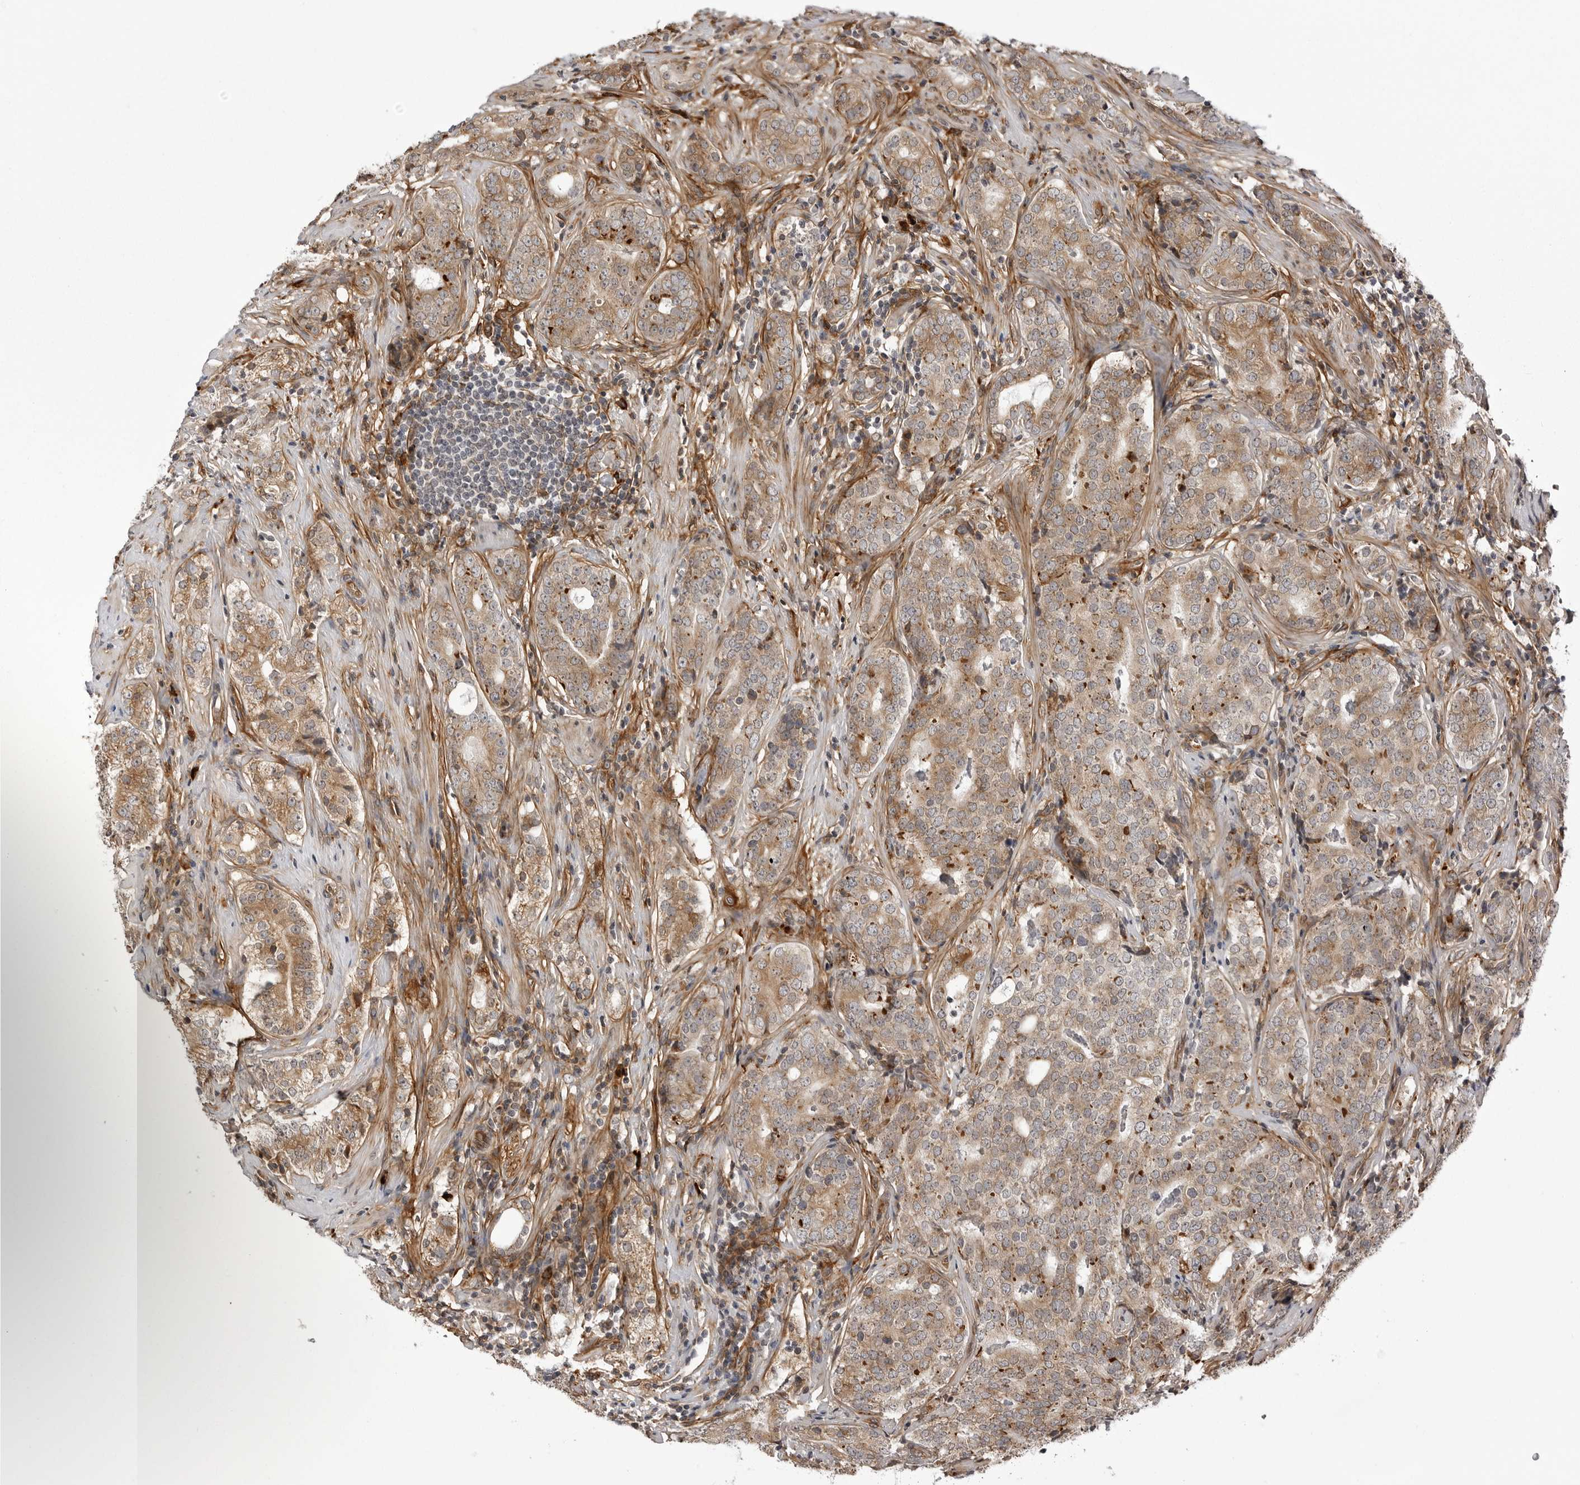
{"staining": {"intensity": "moderate", "quantity": ">75%", "location": "cytoplasmic/membranous"}, "tissue": "prostate cancer", "cell_type": "Tumor cells", "image_type": "cancer", "snomed": [{"axis": "morphology", "description": "Adenocarcinoma, High grade"}, {"axis": "topography", "description": "Prostate"}], "caption": "Prostate cancer stained with immunohistochemistry (IHC) displays moderate cytoplasmic/membranous staining in approximately >75% of tumor cells.", "gene": "ARL5A", "patient": {"sex": "male", "age": 56}}